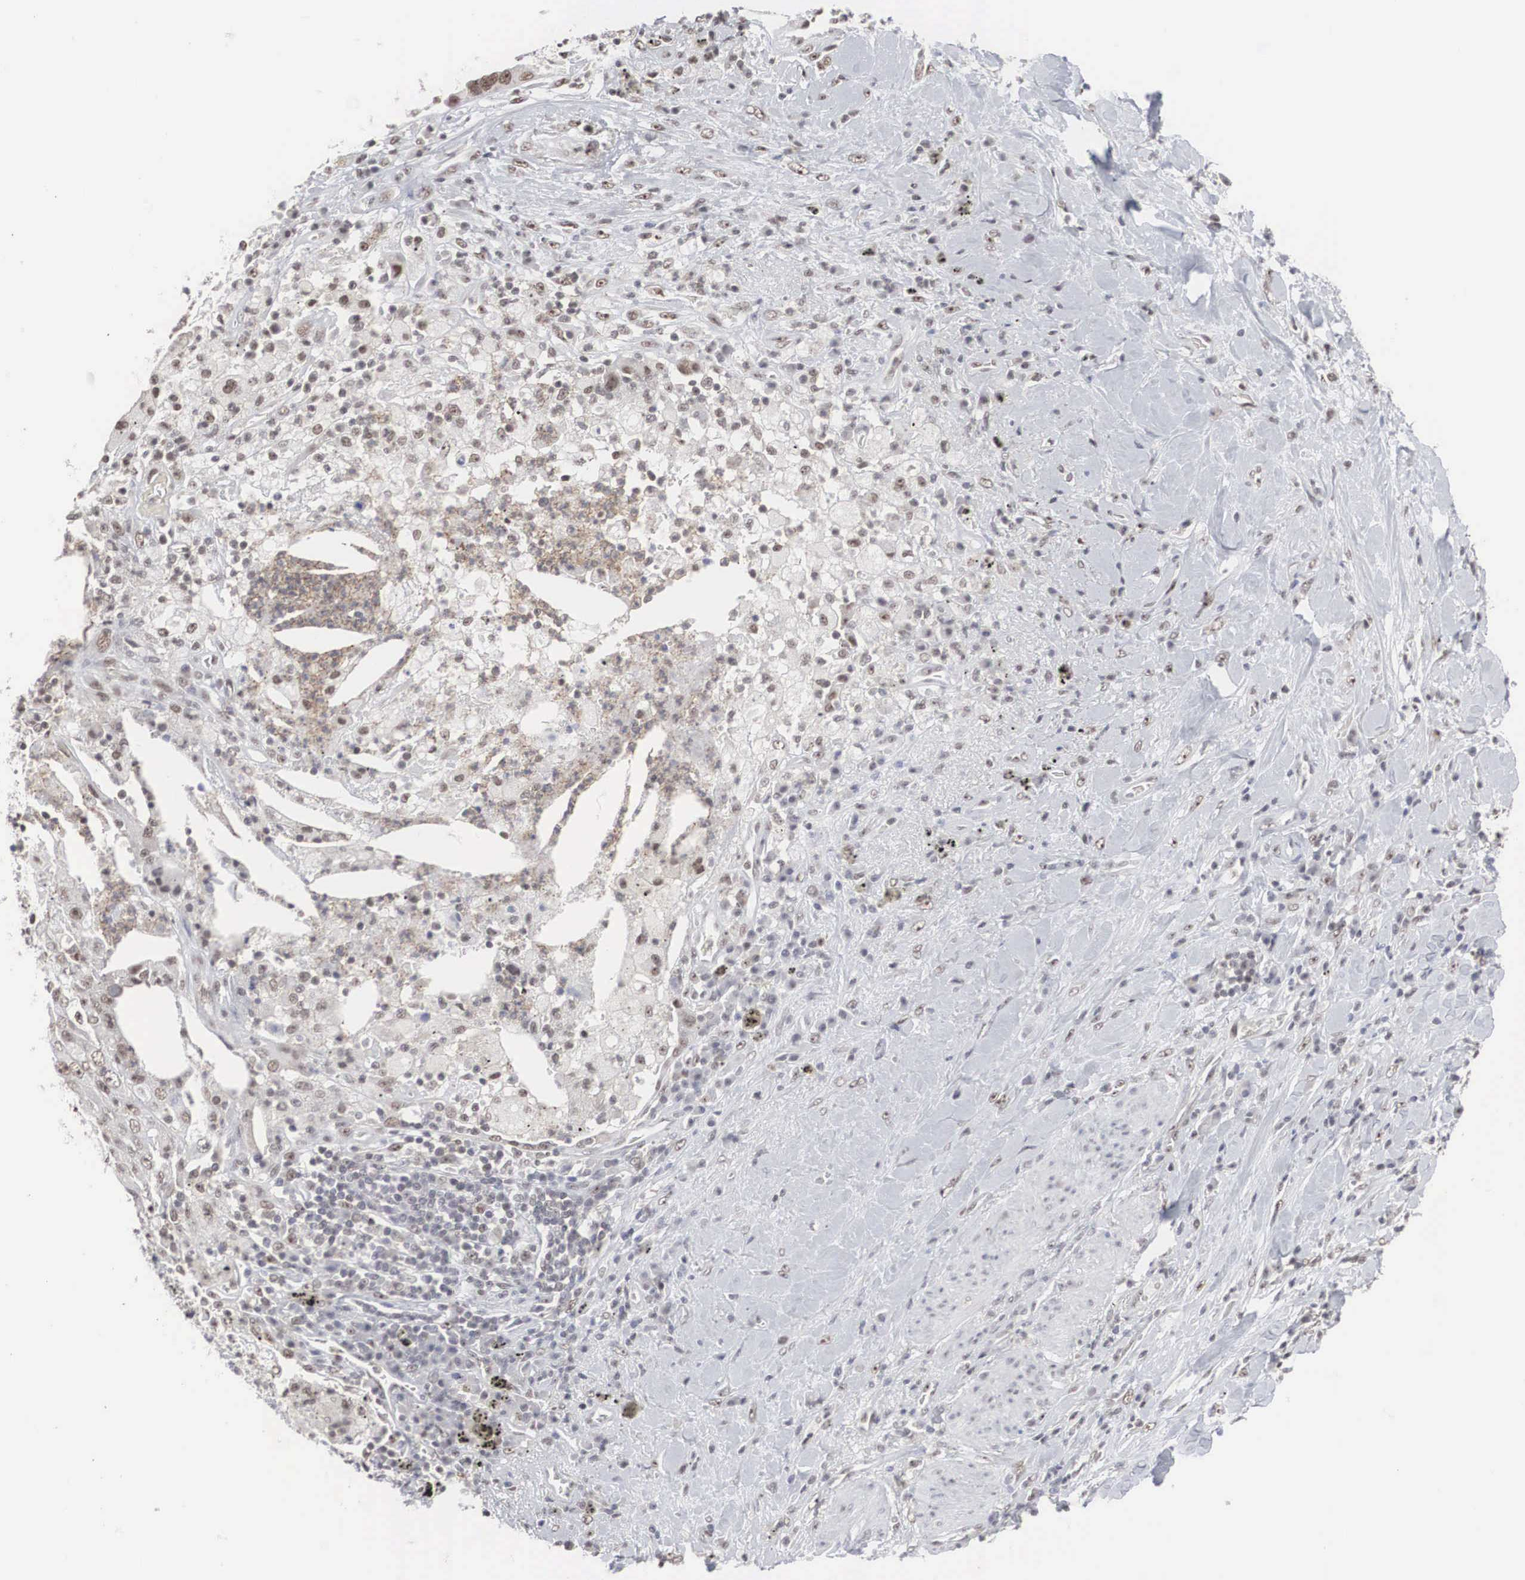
{"staining": {"intensity": "weak", "quantity": "25%-75%", "location": "nuclear"}, "tissue": "lung cancer", "cell_type": "Tumor cells", "image_type": "cancer", "snomed": [{"axis": "morphology", "description": "Squamous cell carcinoma, NOS"}, {"axis": "topography", "description": "Lung"}], "caption": "A brown stain labels weak nuclear expression of a protein in human lung cancer (squamous cell carcinoma) tumor cells. Using DAB (3,3'-diaminobenzidine) (brown) and hematoxylin (blue) stains, captured at high magnification using brightfield microscopy.", "gene": "AUTS2", "patient": {"sex": "male", "age": 64}}